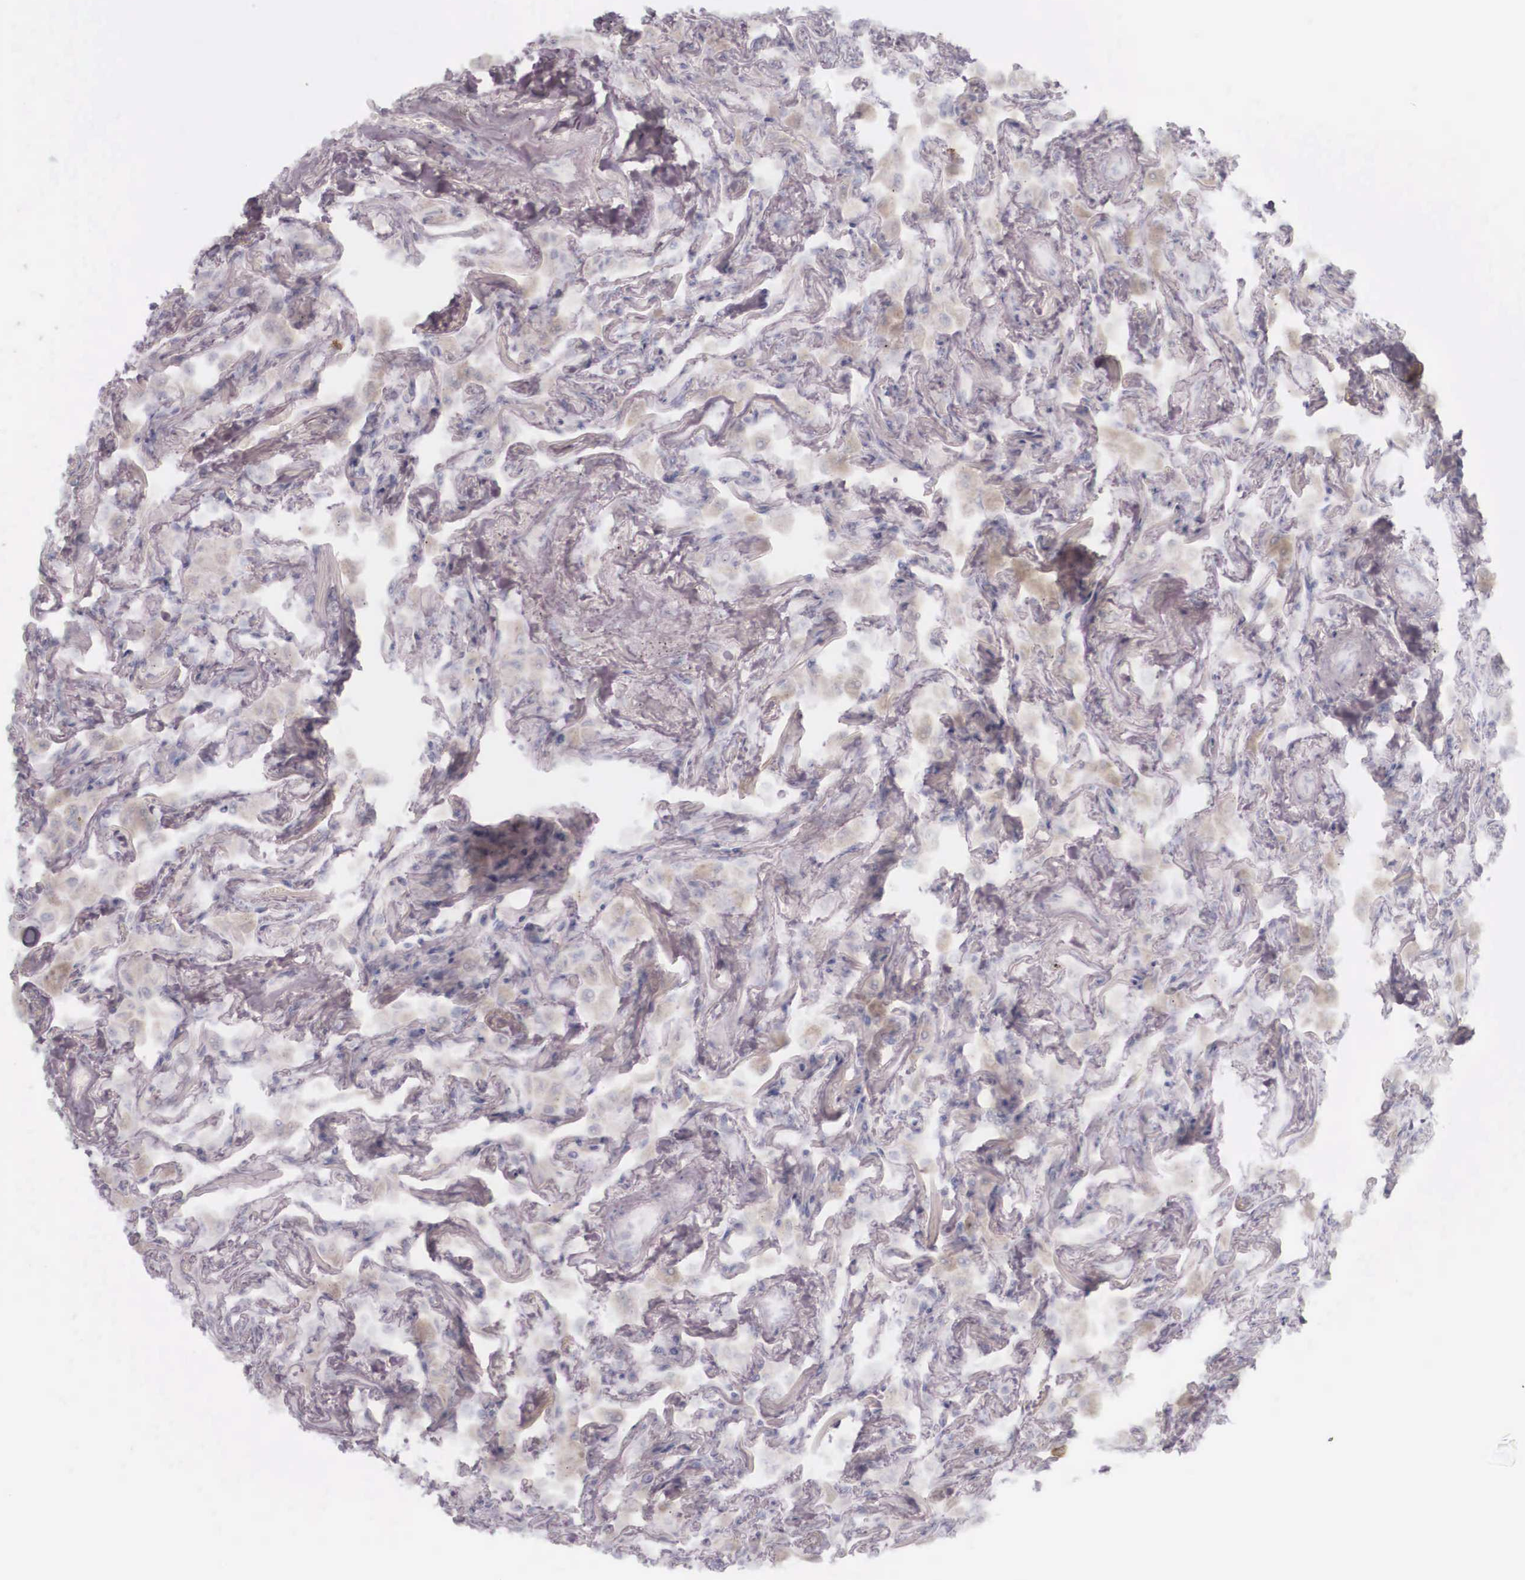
{"staining": {"intensity": "negative", "quantity": "none", "location": "none"}, "tissue": "lung", "cell_type": "Alveolar cells", "image_type": "normal", "snomed": [{"axis": "morphology", "description": "Normal tissue, NOS"}, {"axis": "topography", "description": "Lung"}], "caption": "Immunohistochemical staining of unremarkable lung exhibits no significant staining in alveolar cells.", "gene": "KRT14", "patient": {"sex": "male", "age": 73}}